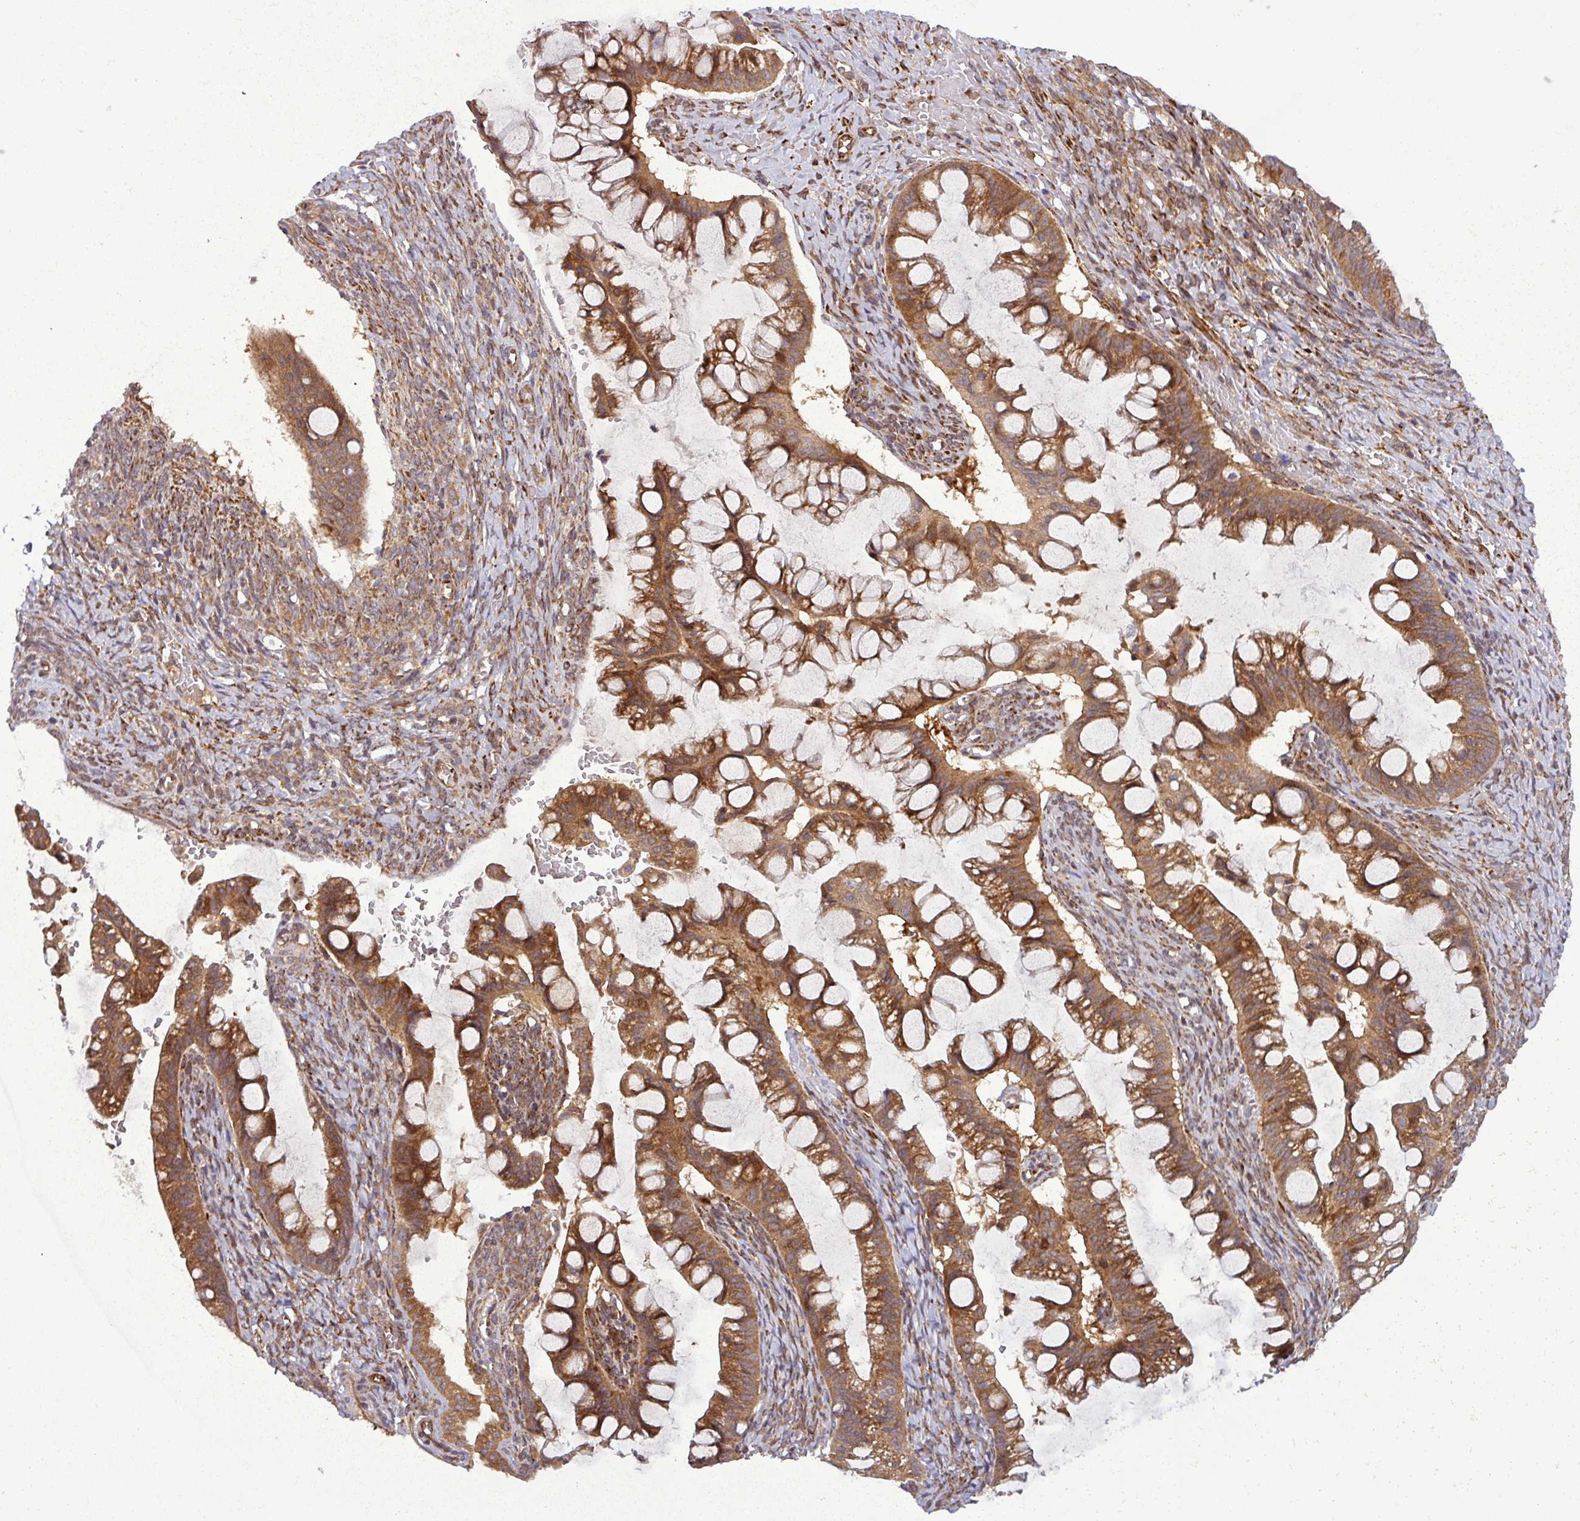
{"staining": {"intensity": "strong", "quantity": ">75%", "location": "cytoplasmic/membranous"}, "tissue": "ovarian cancer", "cell_type": "Tumor cells", "image_type": "cancer", "snomed": [{"axis": "morphology", "description": "Cystadenocarcinoma, mucinous, NOS"}, {"axis": "topography", "description": "Ovary"}], "caption": "DAB immunohistochemical staining of human ovarian cancer shows strong cytoplasmic/membranous protein staining in approximately >75% of tumor cells. Using DAB (3,3'-diaminobenzidine) (brown) and hematoxylin (blue) stains, captured at high magnification using brightfield microscopy.", "gene": "ART1", "patient": {"sex": "female", "age": 73}}